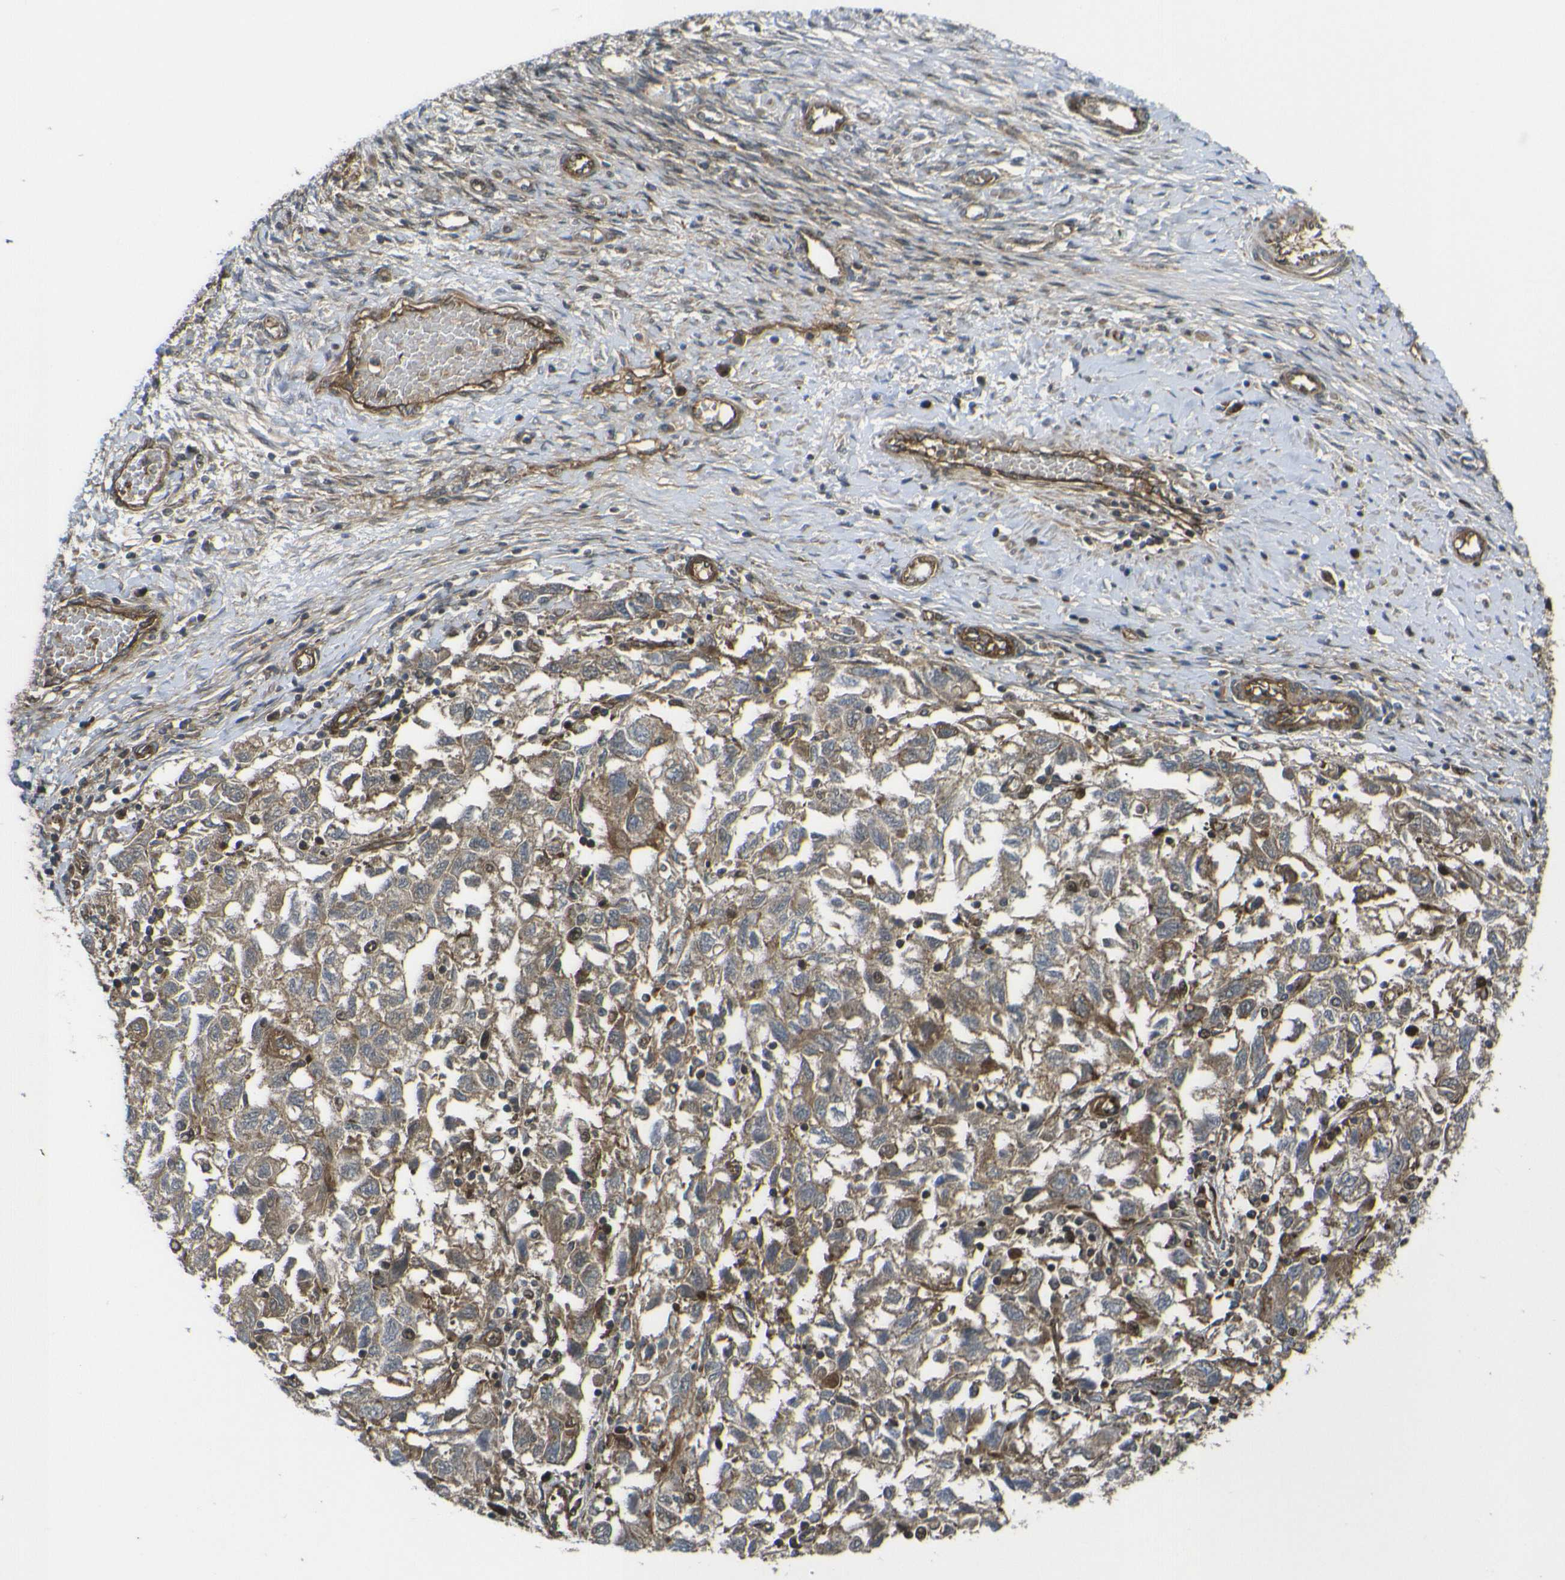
{"staining": {"intensity": "moderate", "quantity": ">75%", "location": "cytoplasmic/membranous"}, "tissue": "ovarian cancer", "cell_type": "Tumor cells", "image_type": "cancer", "snomed": [{"axis": "morphology", "description": "Carcinoma, NOS"}, {"axis": "morphology", "description": "Cystadenocarcinoma, serous, NOS"}, {"axis": "topography", "description": "Ovary"}], "caption": "Protein expression analysis of ovarian carcinoma shows moderate cytoplasmic/membranous expression in approximately >75% of tumor cells.", "gene": "ECE1", "patient": {"sex": "female", "age": 69}}